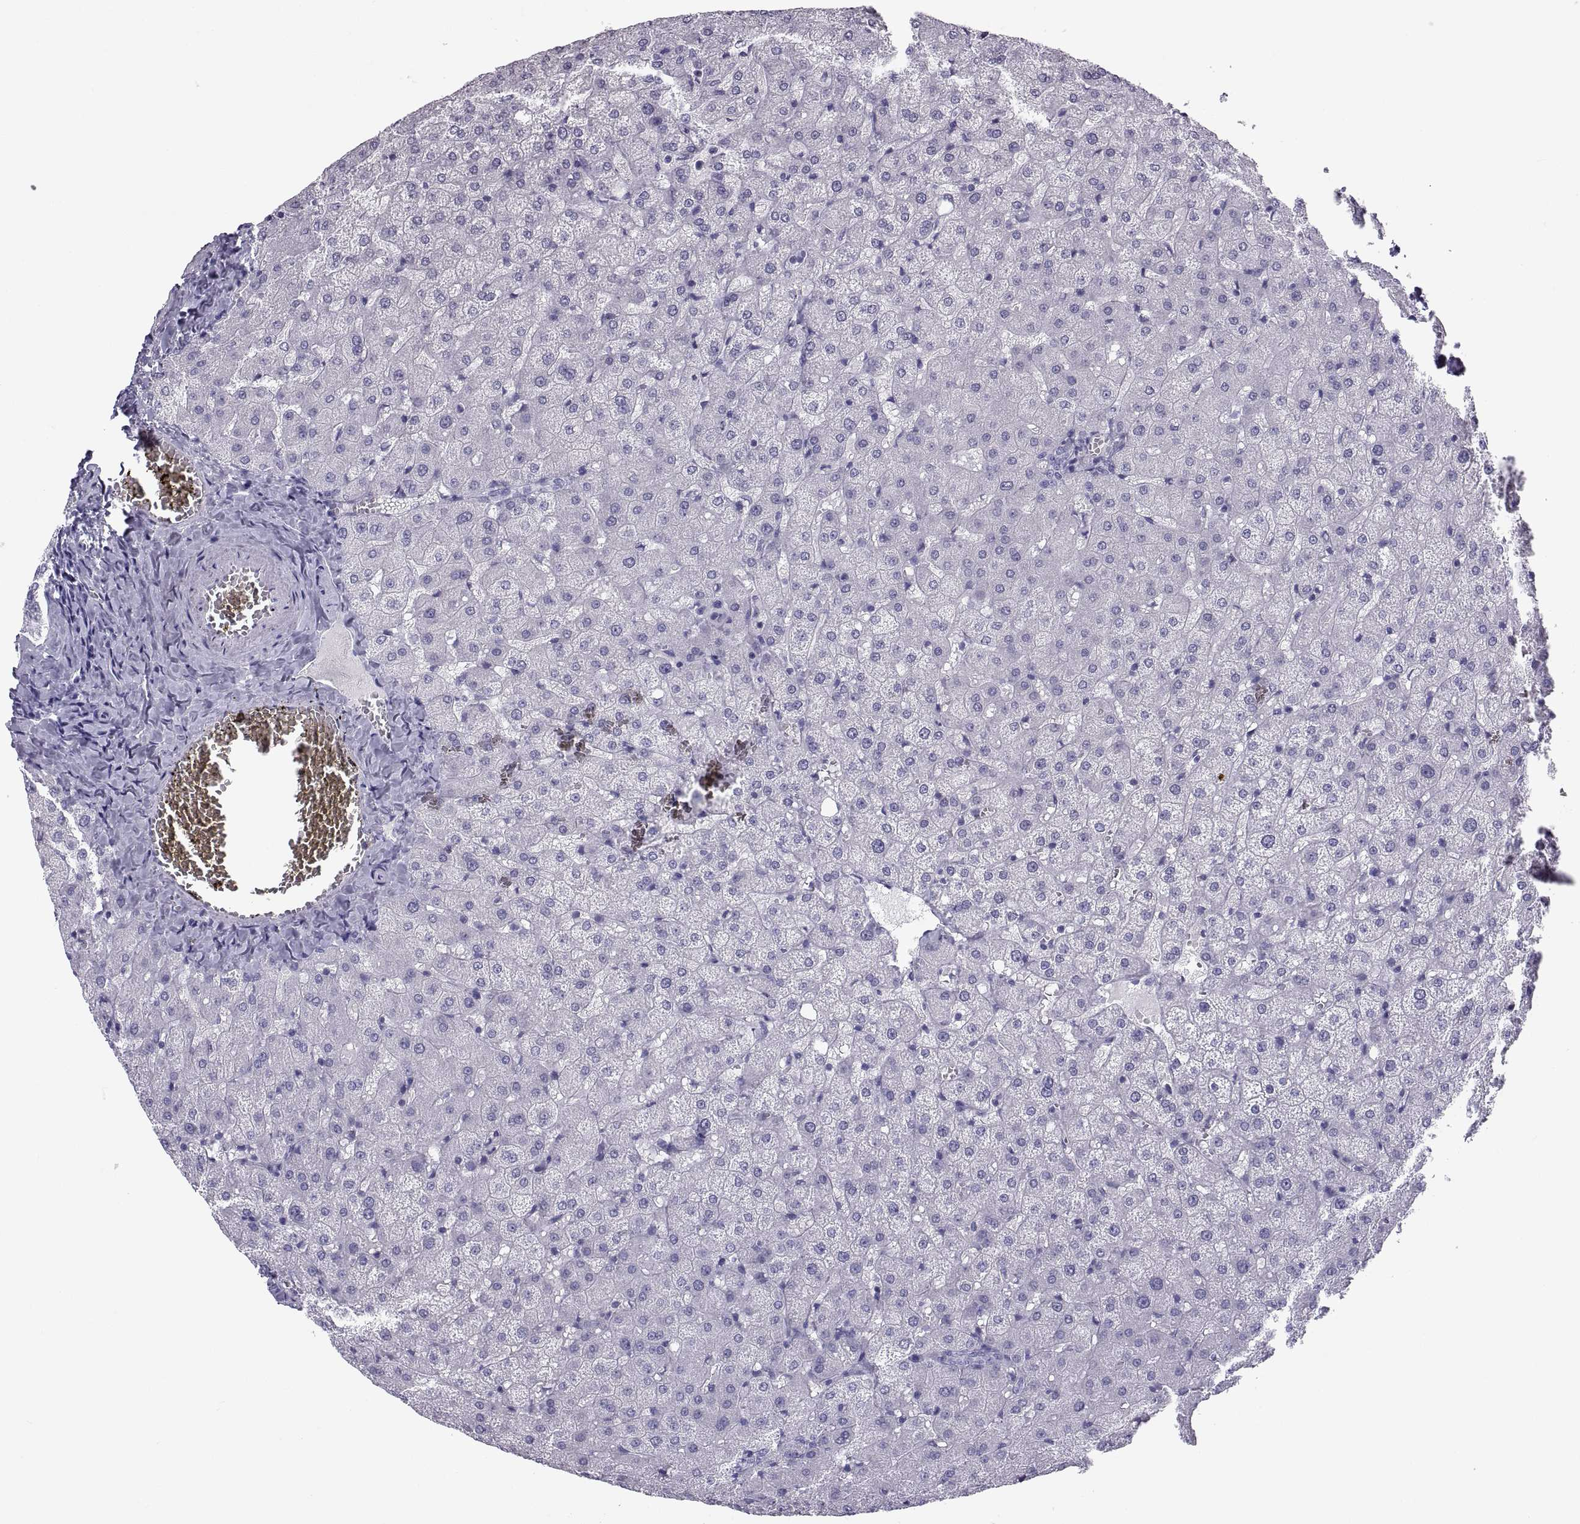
{"staining": {"intensity": "negative", "quantity": "none", "location": "none"}, "tissue": "liver", "cell_type": "Cholangiocytes", "image_type": "normal", "snomed": [{"axis": "morphology", "description": "Normal tissue, NOS"}, {"axis": "topography", "description": "Liver"}], "caption": "High power microscopy micrograph of an immunohistochemistry histopathology image of unremarkable liver, revealing no significant expression in cholangiocytes. Brightfield microscopy of immunohistochemistry (IHC) stained with DAB (brown) and hematoxylin (blue), captured at high magnification.", "gene": "PCSK1N", "patient": {"sex": "female", "age": 50}}